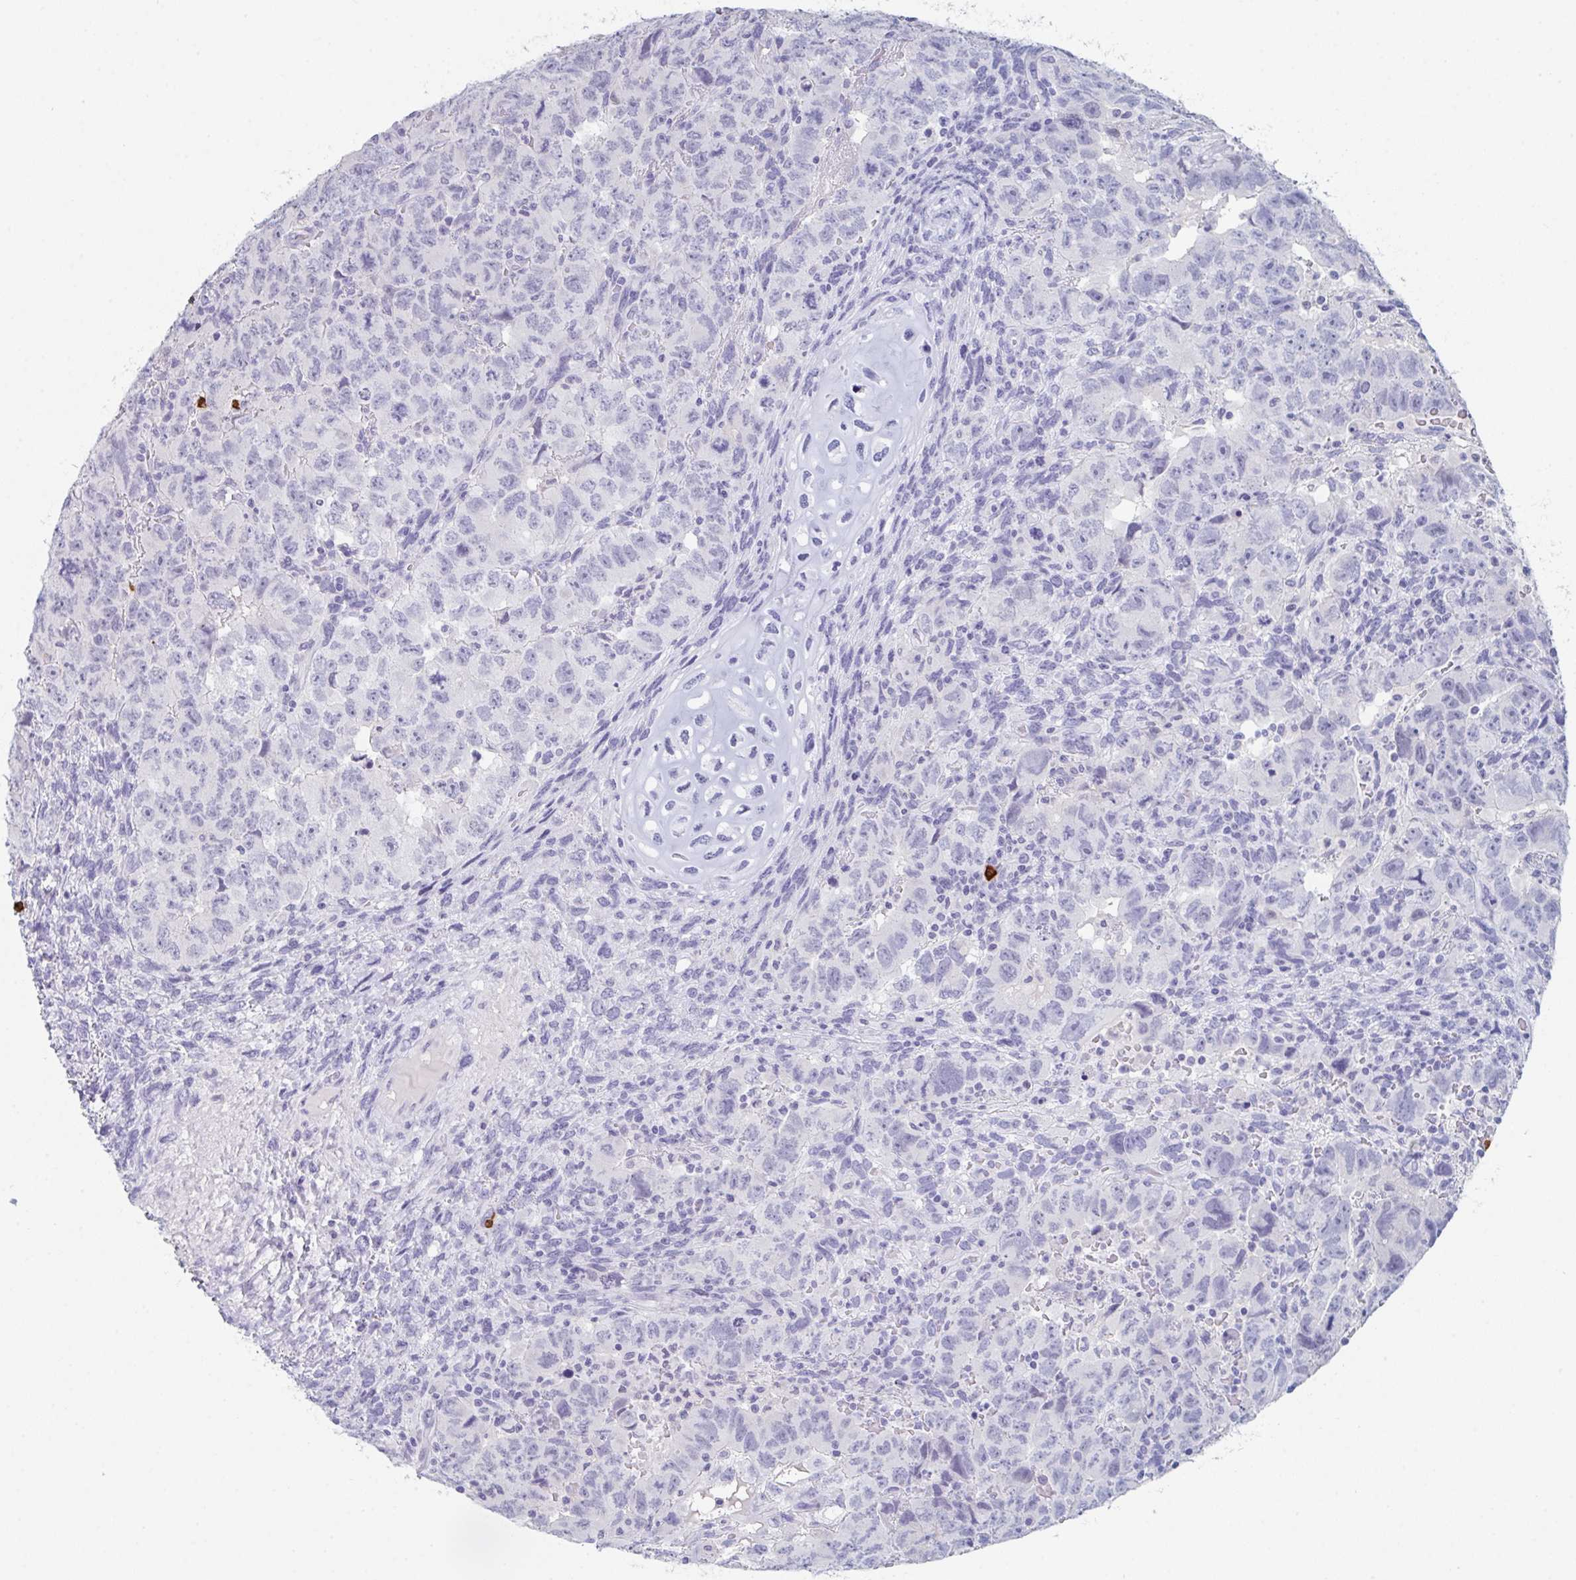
{"staining": {"intensity": "negative", "quantity": "none", "location": "none"}, "tissue": "testis cancer", "cell_type": "Tumor cells", "image_type": "cancer", "snomed": [{"axis": "morphology", "description": "Carcinoma, Embryonal, NOS"}, {"axis": "topography", "description": "Testis"}], "caption": "Immunohistochemistry micrograph of neoplastic tissue: human testis embryonal carcinoma stained with DAB (3,3'-diaminobenzidine) displays no significant protein staining in tumor cells.", "gene": "RUBCN", "patient": {"sex": "male", "age": 24}}